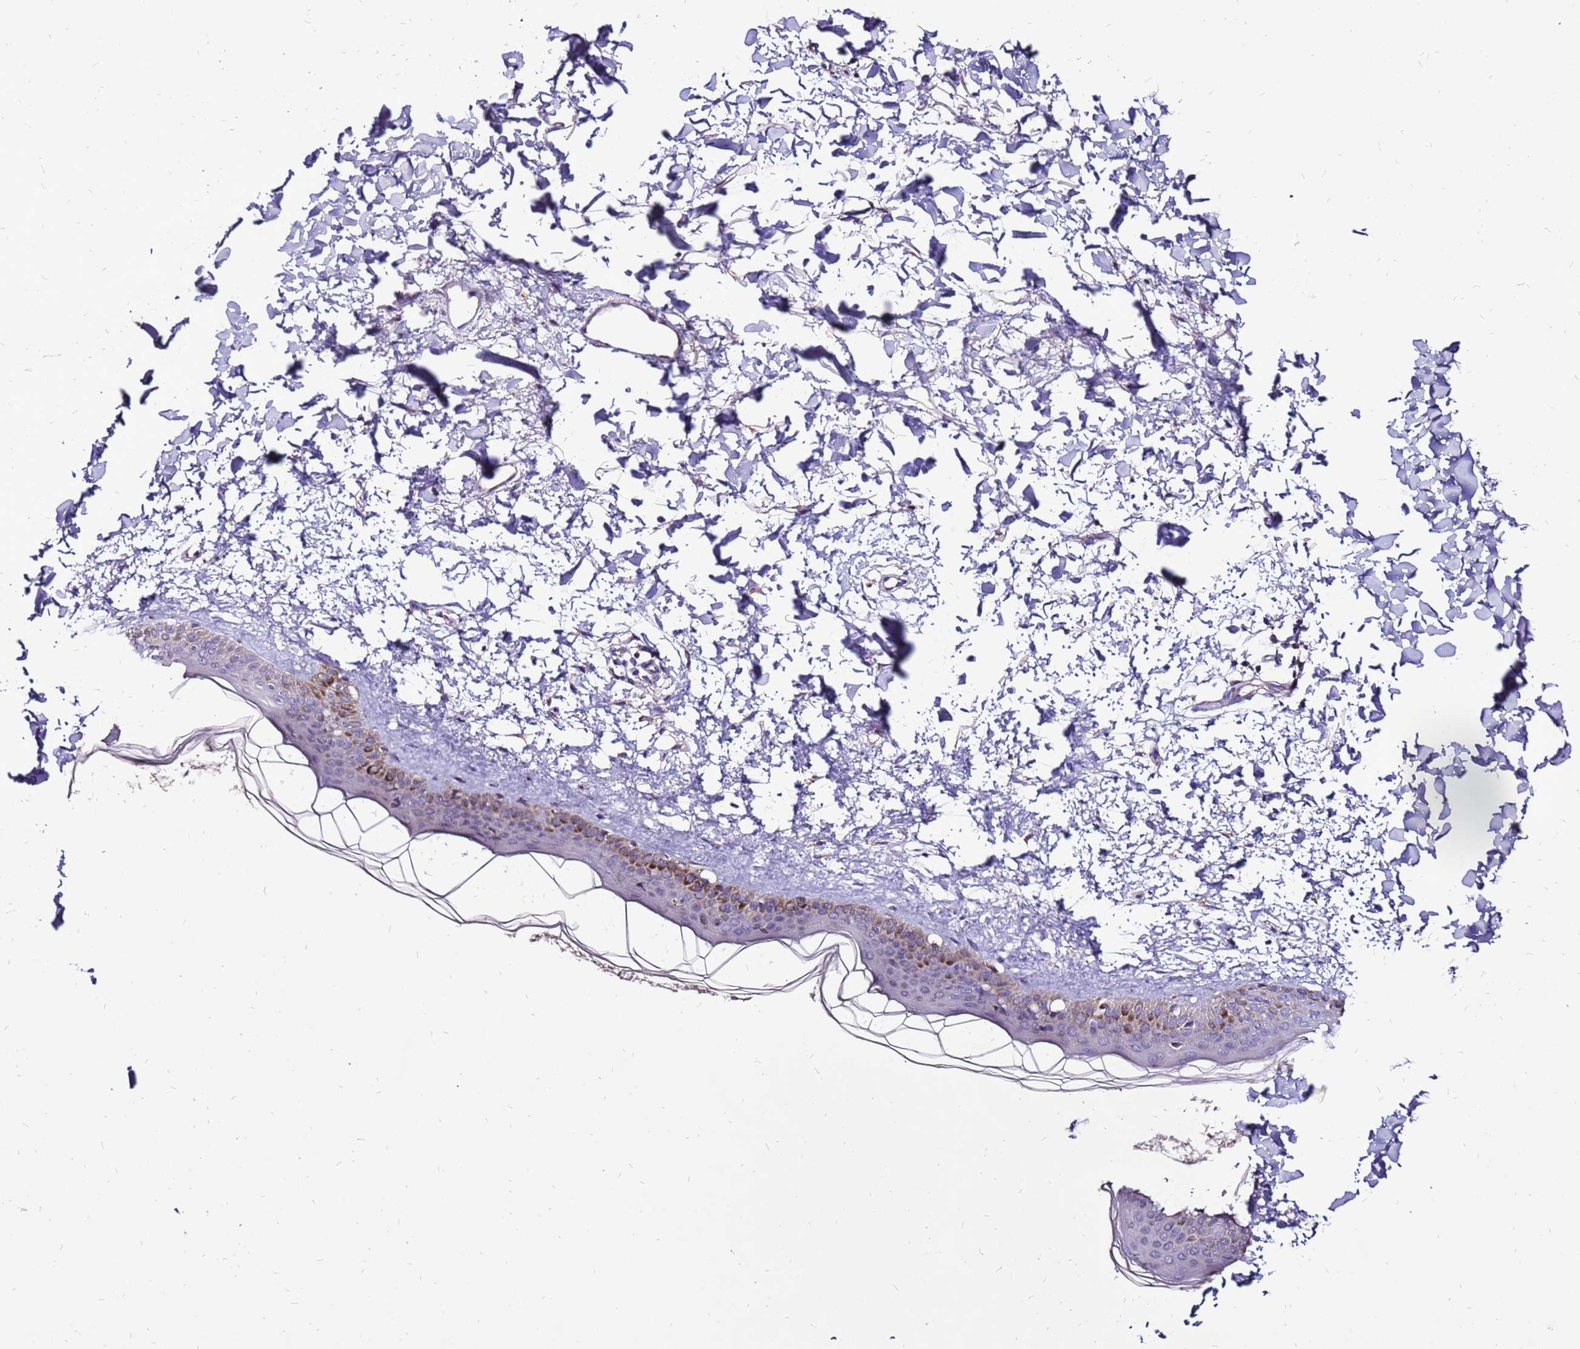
{"staining": {"intensity": "negative", "quantity": "none", "location": "none"}, "tissue": "skin", "cell_type": "Fibroblasts", "image_type": "normal", "snomed": [{"axis": "morphology", "description": "Normal tissue, NOS"}, {"axis": "topography", "description": "Skin"}], "caption": "Micrograph shows no significant protein staining in fibroblasts of normal skin. (Stains: DAB (3,3'-diaminobenzidine) immunohistochemistry (IHC) with hematoxylin counter stain, Microscopy: brightfield microscopy at high magnification).", "gene": "SPSB3", "patient": {"sex": "female", "age": 58}}